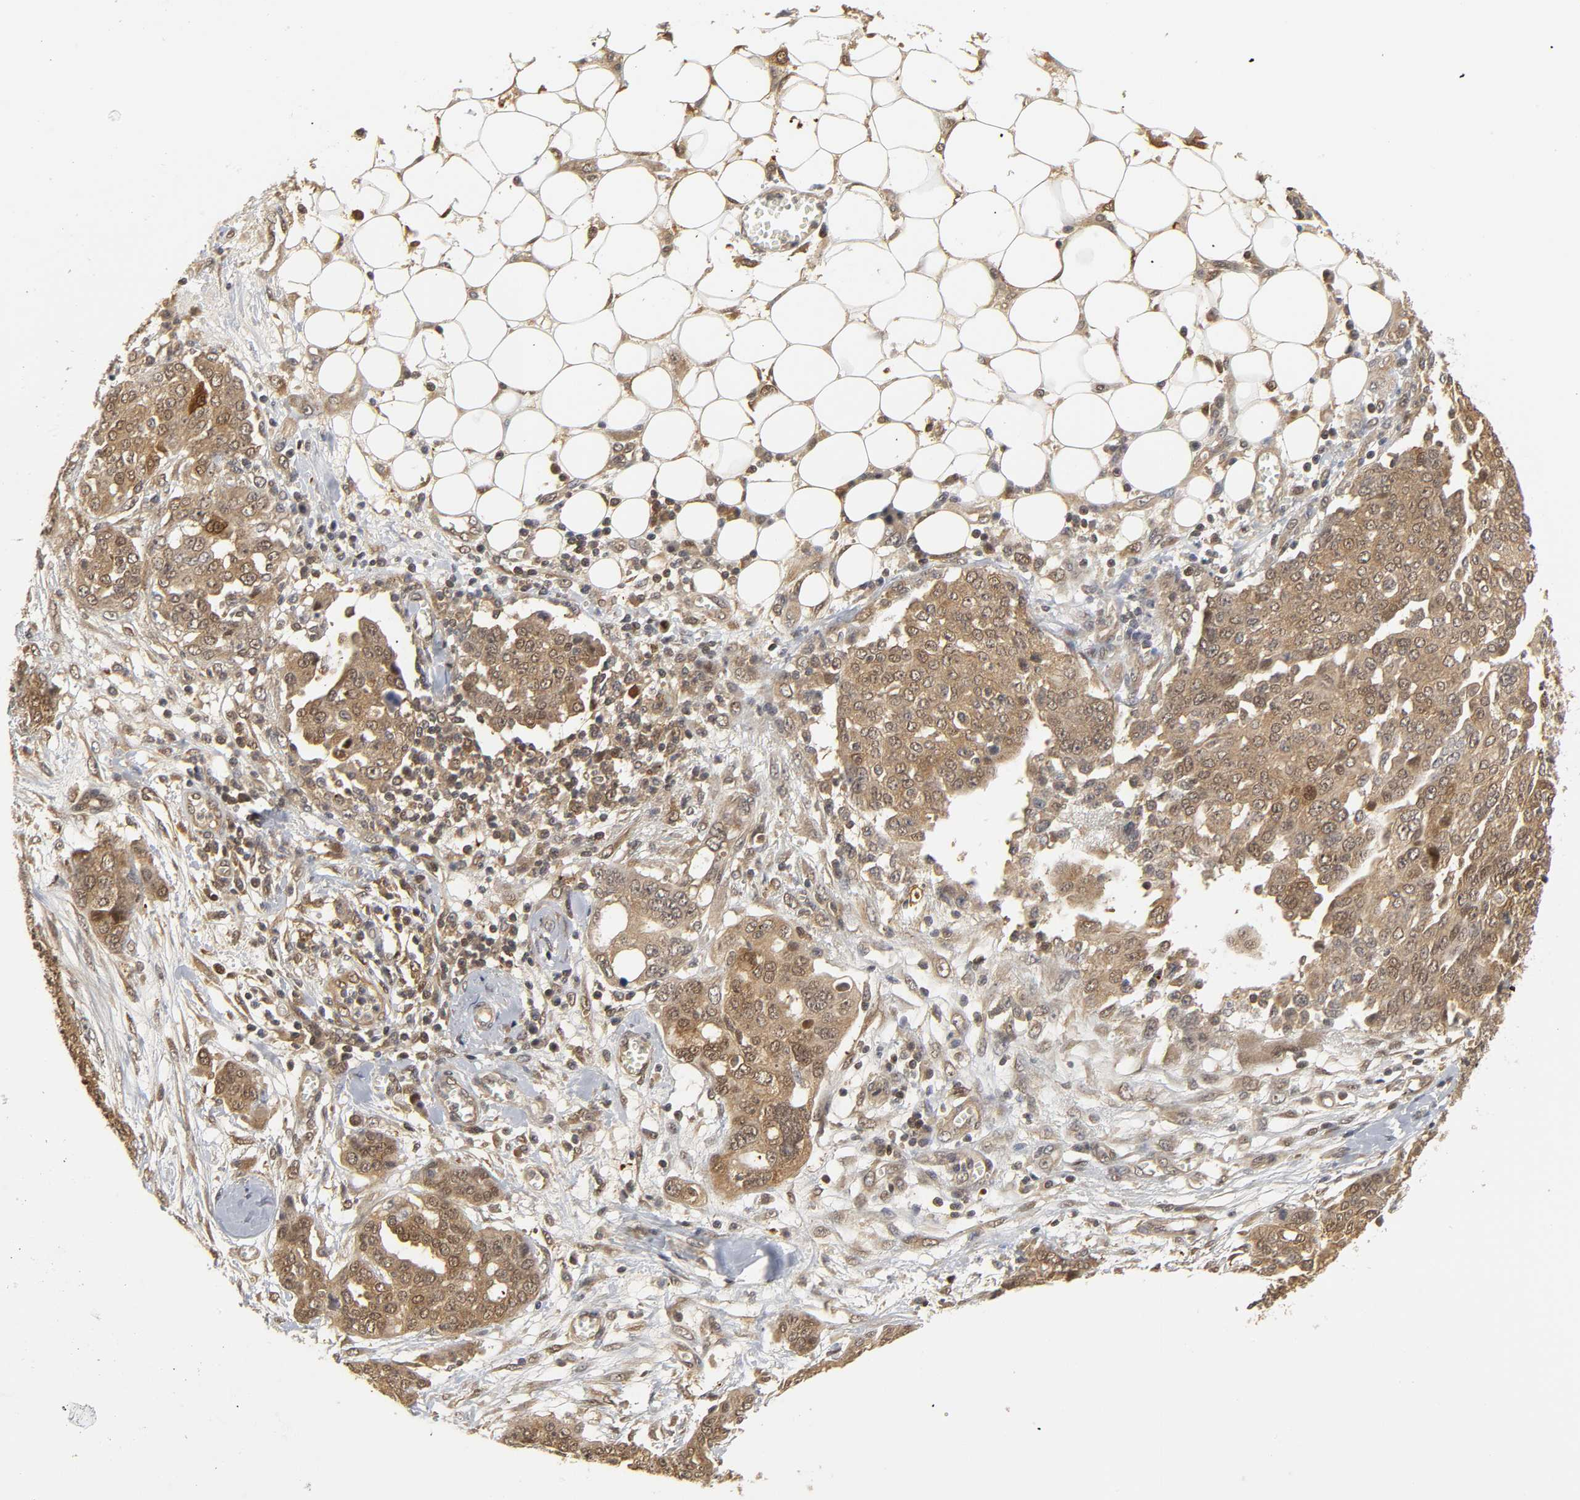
{"staining": {"intensity": "moderate", "quantity": ">75%", "location": "cytoplasmic/membranous,nuclear"}, "tissue": "ovarian cancer", "cell_type": "Tumor cells", "image_type": "cancer", "snomed": [{"axis": "morphology", "description": "Cystadenocarcinoma, serous, NOS"}, {"axis": "topography", "description": "Soft tissue"}, {"axis": "topography", "description": "Ovary"}], "caption": "The image shows immunohistochemical staining of ovarian serous cystadenocarcinoma. There is moderate cytoplasmic/membranous and nuclear expression is present in approximately >75% of tumor cells. (IHC, brightfield microscopy, high magnification).", "gene": "PARK7", "patient": {"sex": "female", "age": 57}}